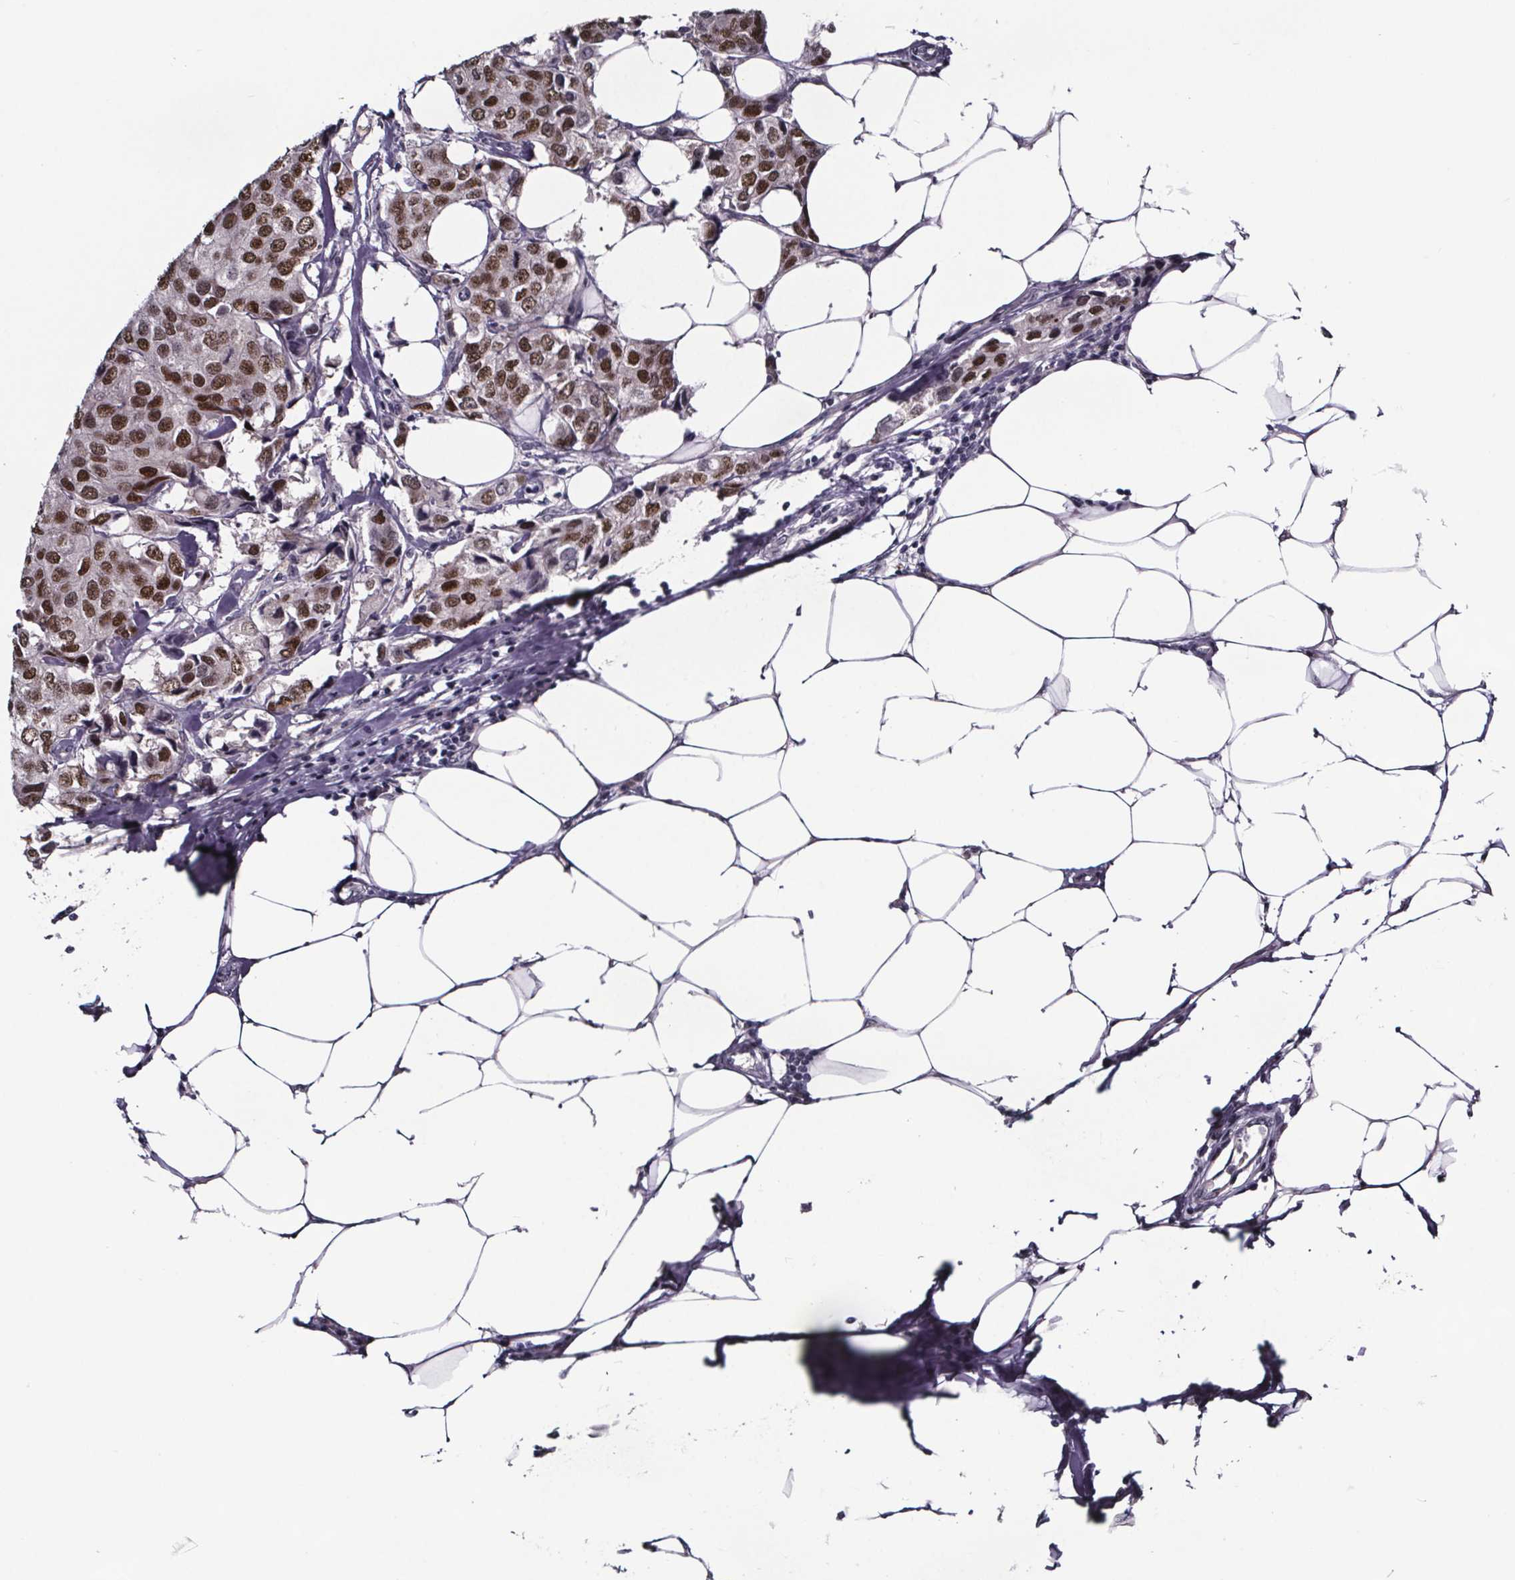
{"staining": {"intensity": "moderate", "quantity": ">75%", "location": "nuclear"}, "tissue": "breast cancer", "cell_type": "Tumor cells", "image_type": "cancer", "snomed": [{"axis": "morphology", "description": "Duct carcinoma"}, {"axis": "topography", "description": "Breast"}], "caption": "Breast intraductal carcinoma stained for a protein displays moderate nuclear positivity in tumor cells.", "gene": "AR", "patient": {"sex": "female", "age": 80}}